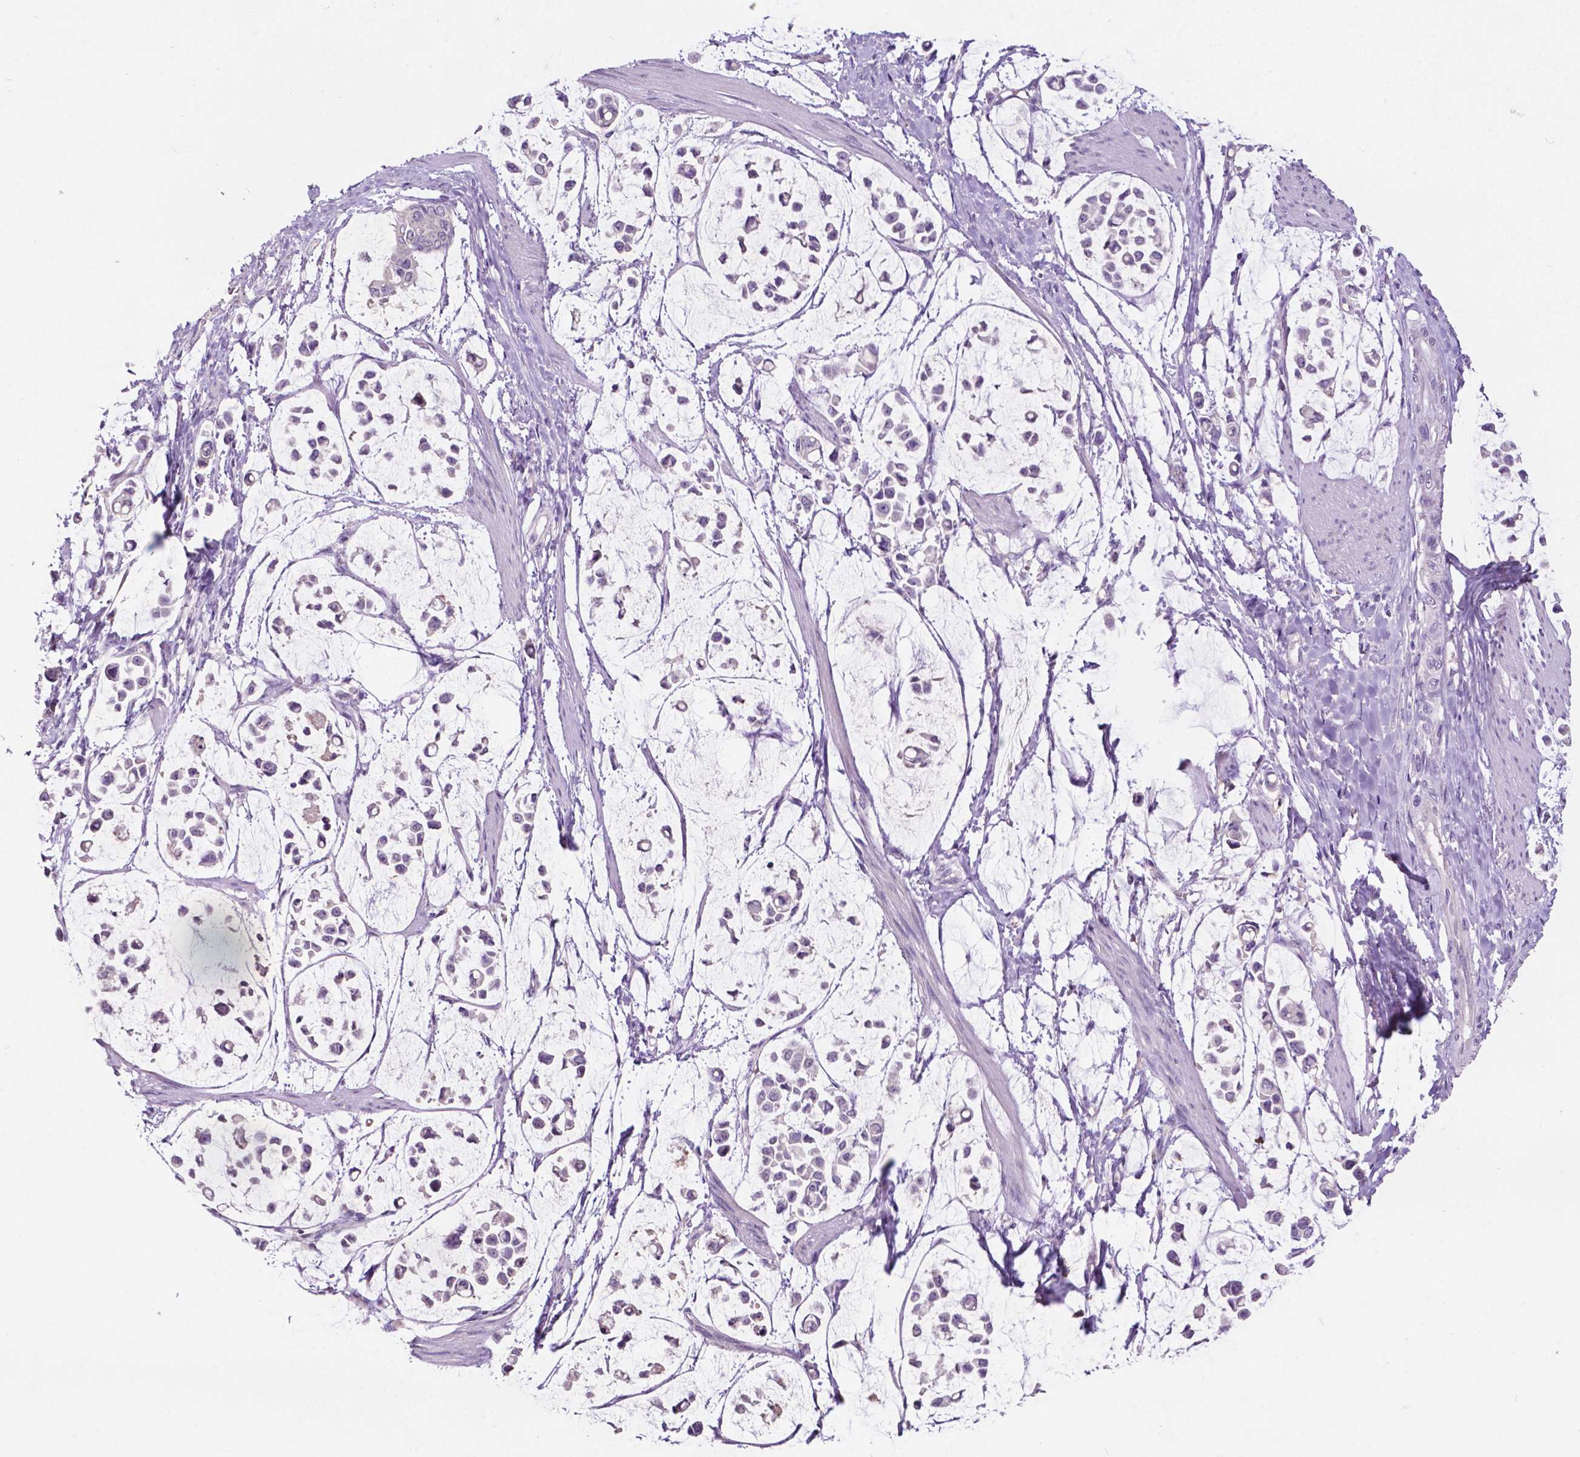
{"staining": {"intensity": "negative", "quantity": "none", "location": "none"}, "tissue": "stomach cancer", "cell_type": "Tumor cells", "image_type": "cancer", "snomed": [{"axis": "morphology", "description": "Adenocarcinoma, NOS"}, {"axis": "topography", "description": "Stomach"}], "caption": "High power microscopy photomicrograph of an IHC image of stomach adenocarcinoma, revealing no significant positivity in tumor cells.", "gene": "PLSCR1", "patient": {"sex": "male", "age": 82}}